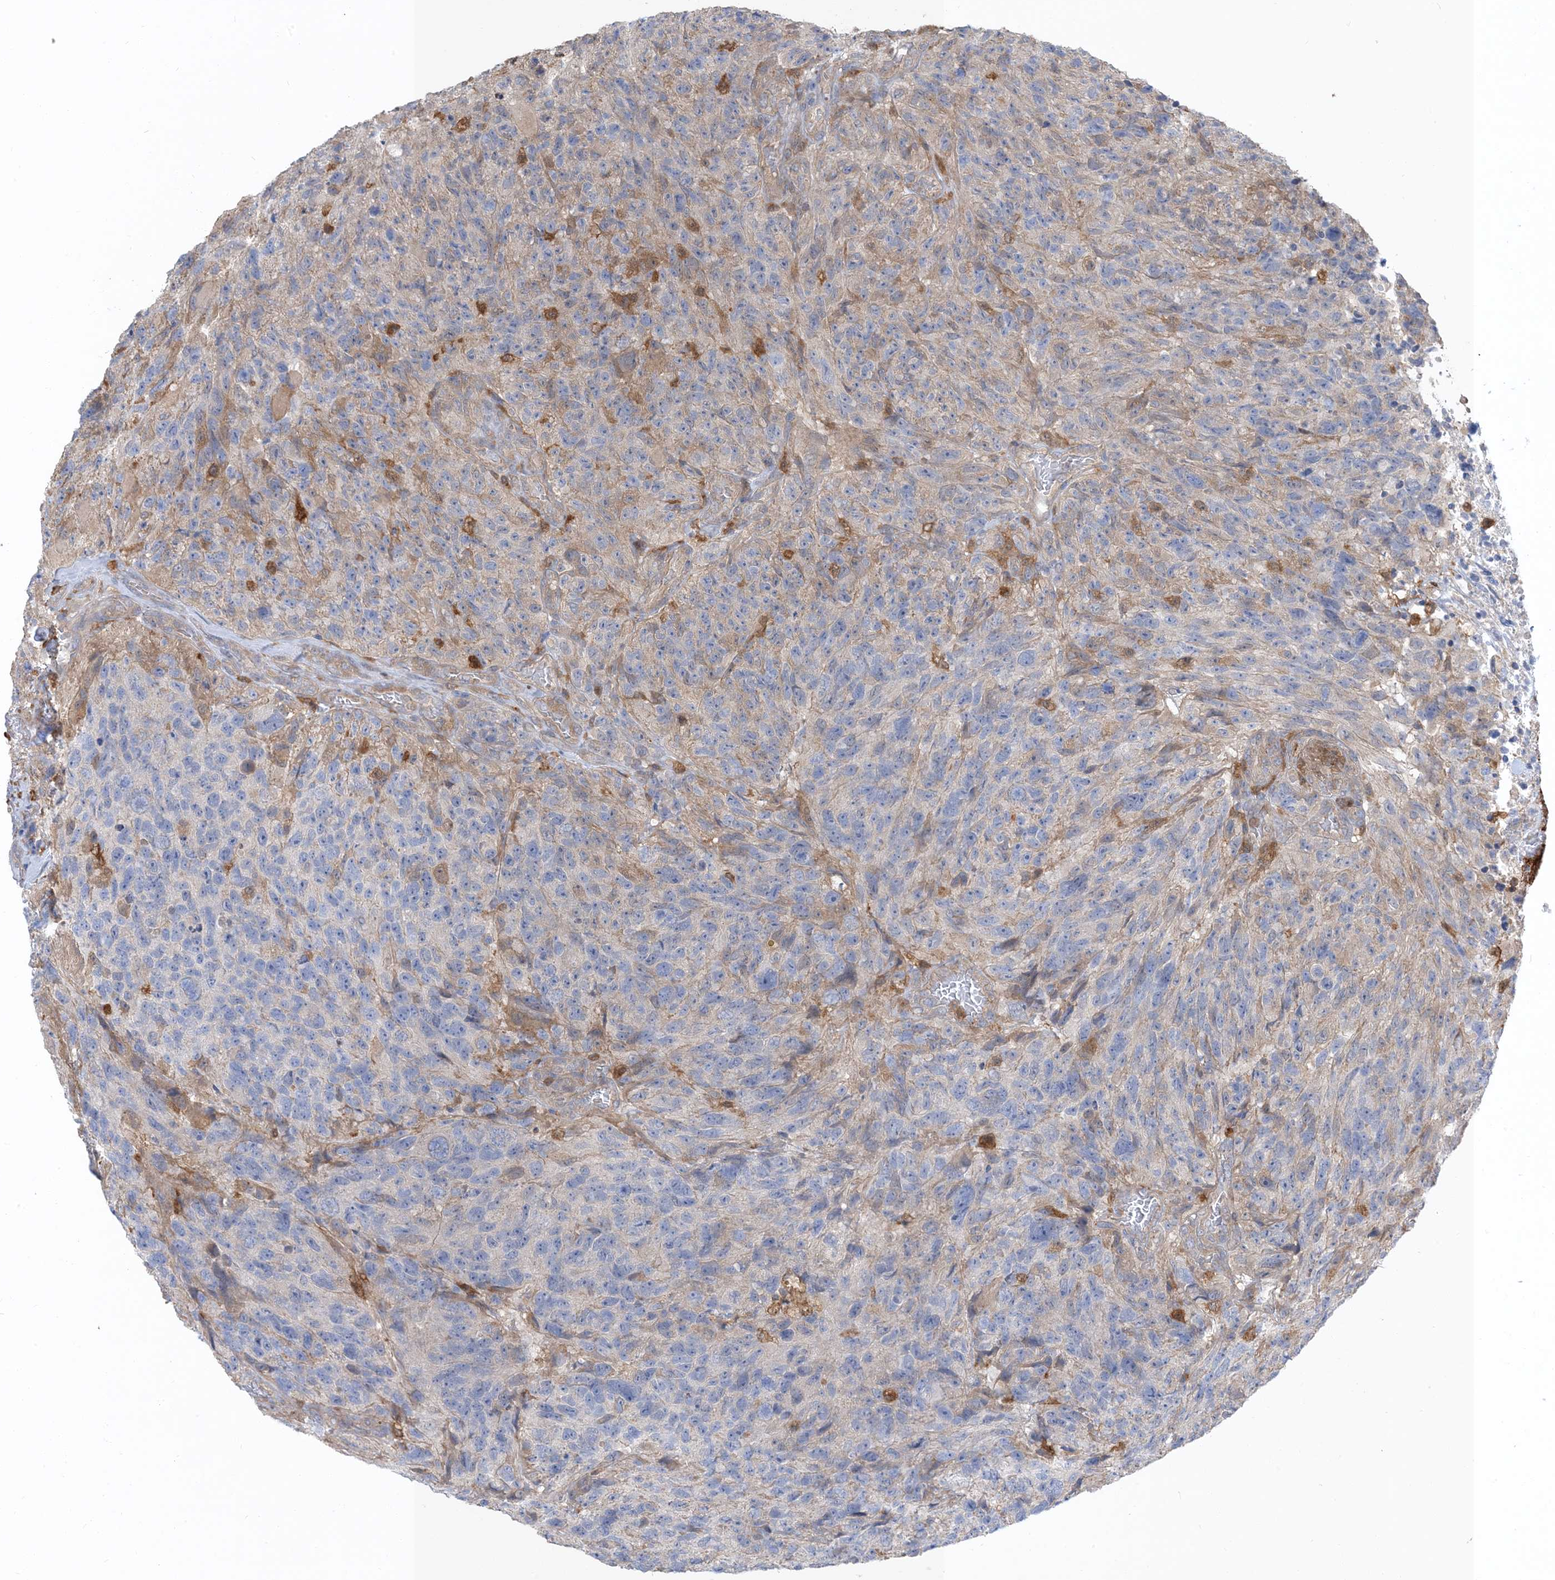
{"staining": {"intensity": "negative", "quantity": "none", "location": "none"}, "tissue": "glioma", "cell_type": "Tumor cells", "image_type": "cancer", "snomed": [{"axis": "morphology", "description": "Glioma, malignant, High grade"}, {"axis": "topography", "description": "Brain"}], "caption": "The photomicrograph reveals no staining of tumor cells in malignant glioma (high-grade).", "gene": "NAGK", "patient": {"sex": "male", "age": 69}}